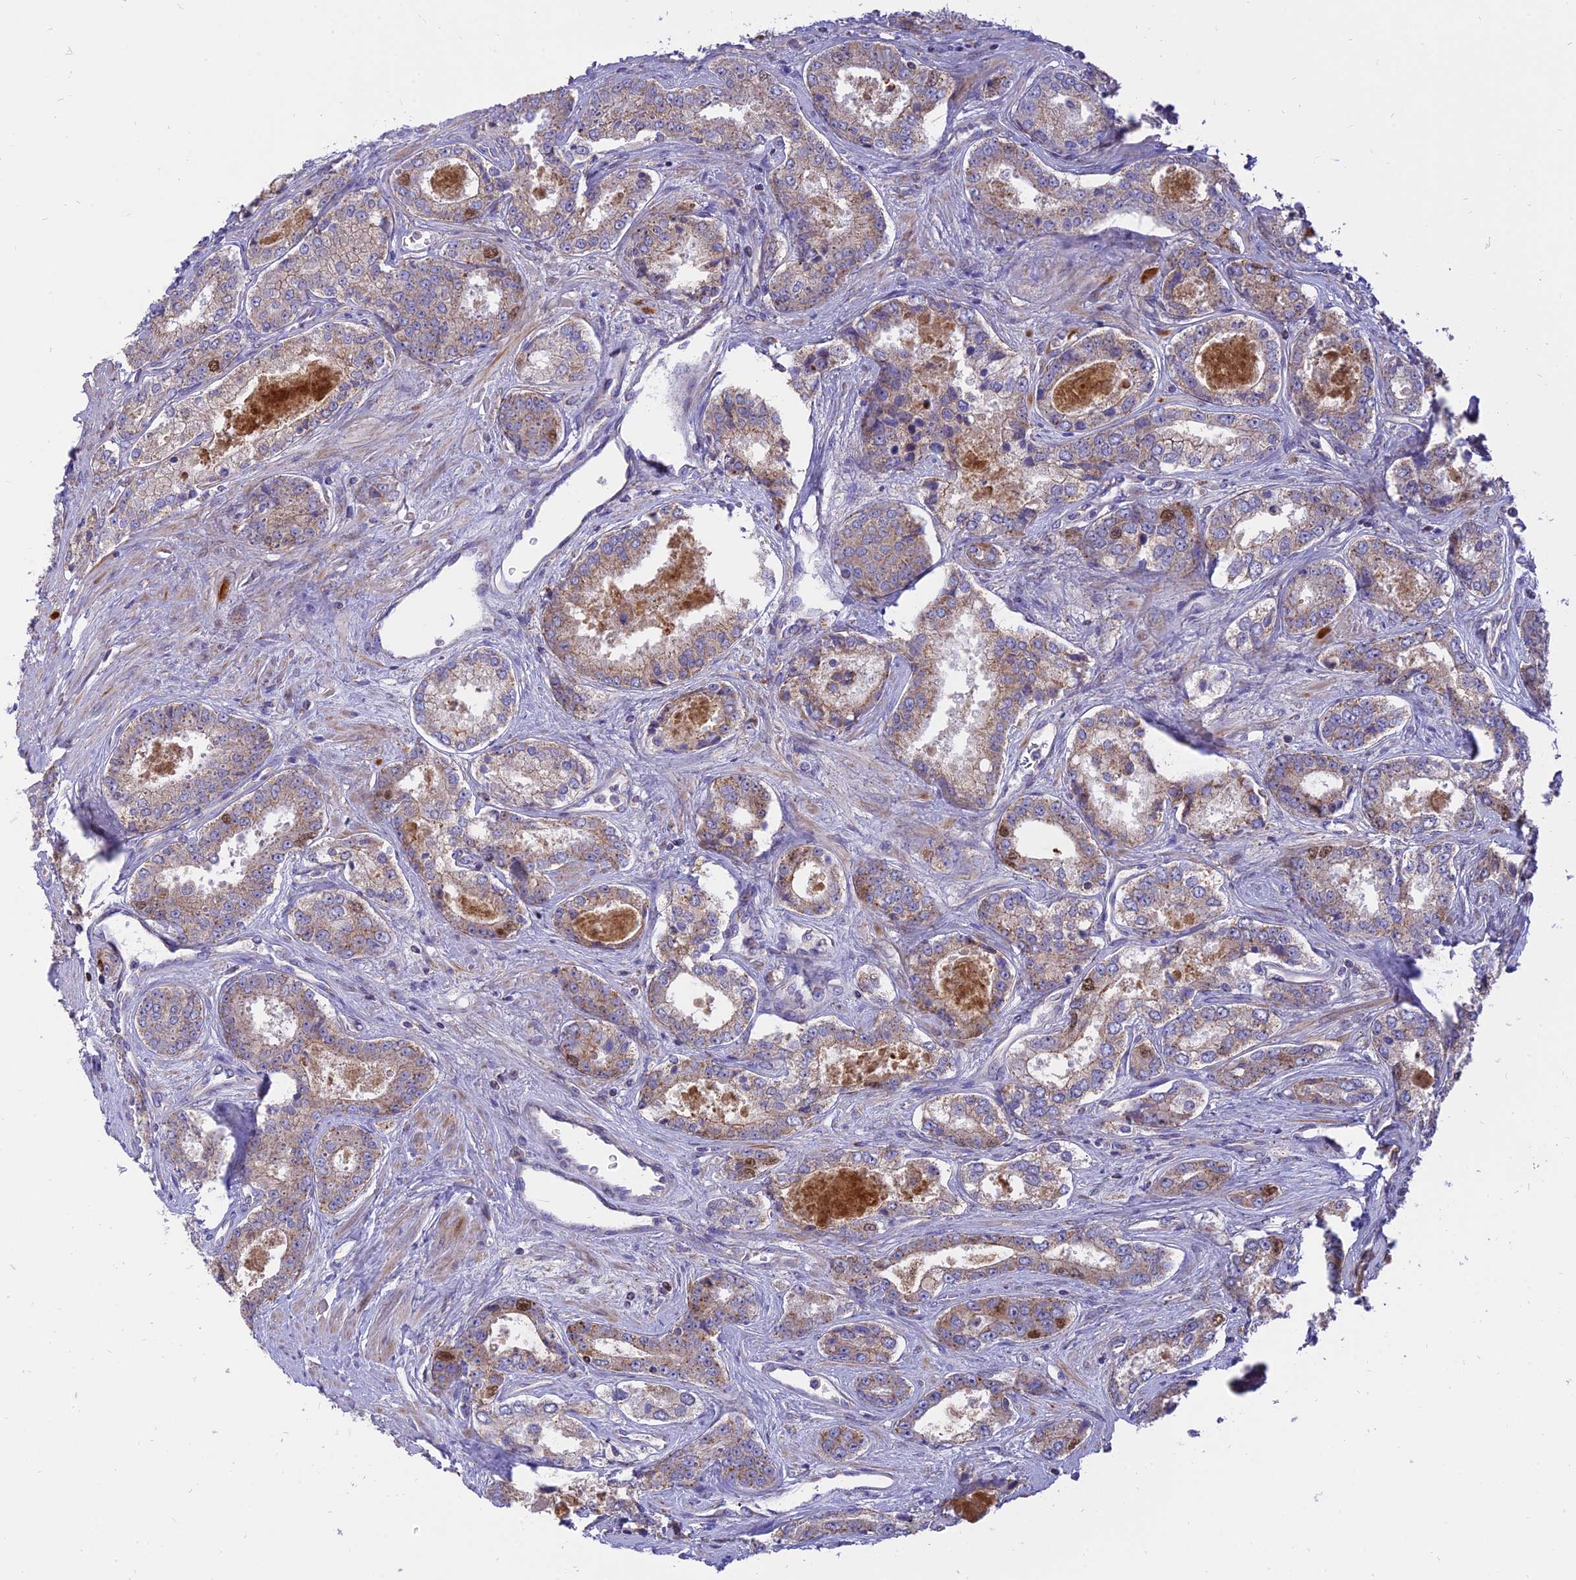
{"staining": {"intensity": "weak", "quantity": "25%-75%", "location": "cytoplasmic/membranous"}, "tissue": "prostate cancer", "cell_type": "Tumor cells", "image_type": "cancer", "snomed": [{"axis": "morphology", "description": "Adenocarcinoma, Low grade"}, {"axis": "topography", "description": "Prostate"}], "caption": "The micrograph shows immunohistochemical staining of low-grade adenocarcinoma (prostate). There is weak cytoplasmic/membranous staining is seen in about 25%-75% of tumor cells.", "gene": "CENPV", "patient": {"sex": "male", "age": 68}}